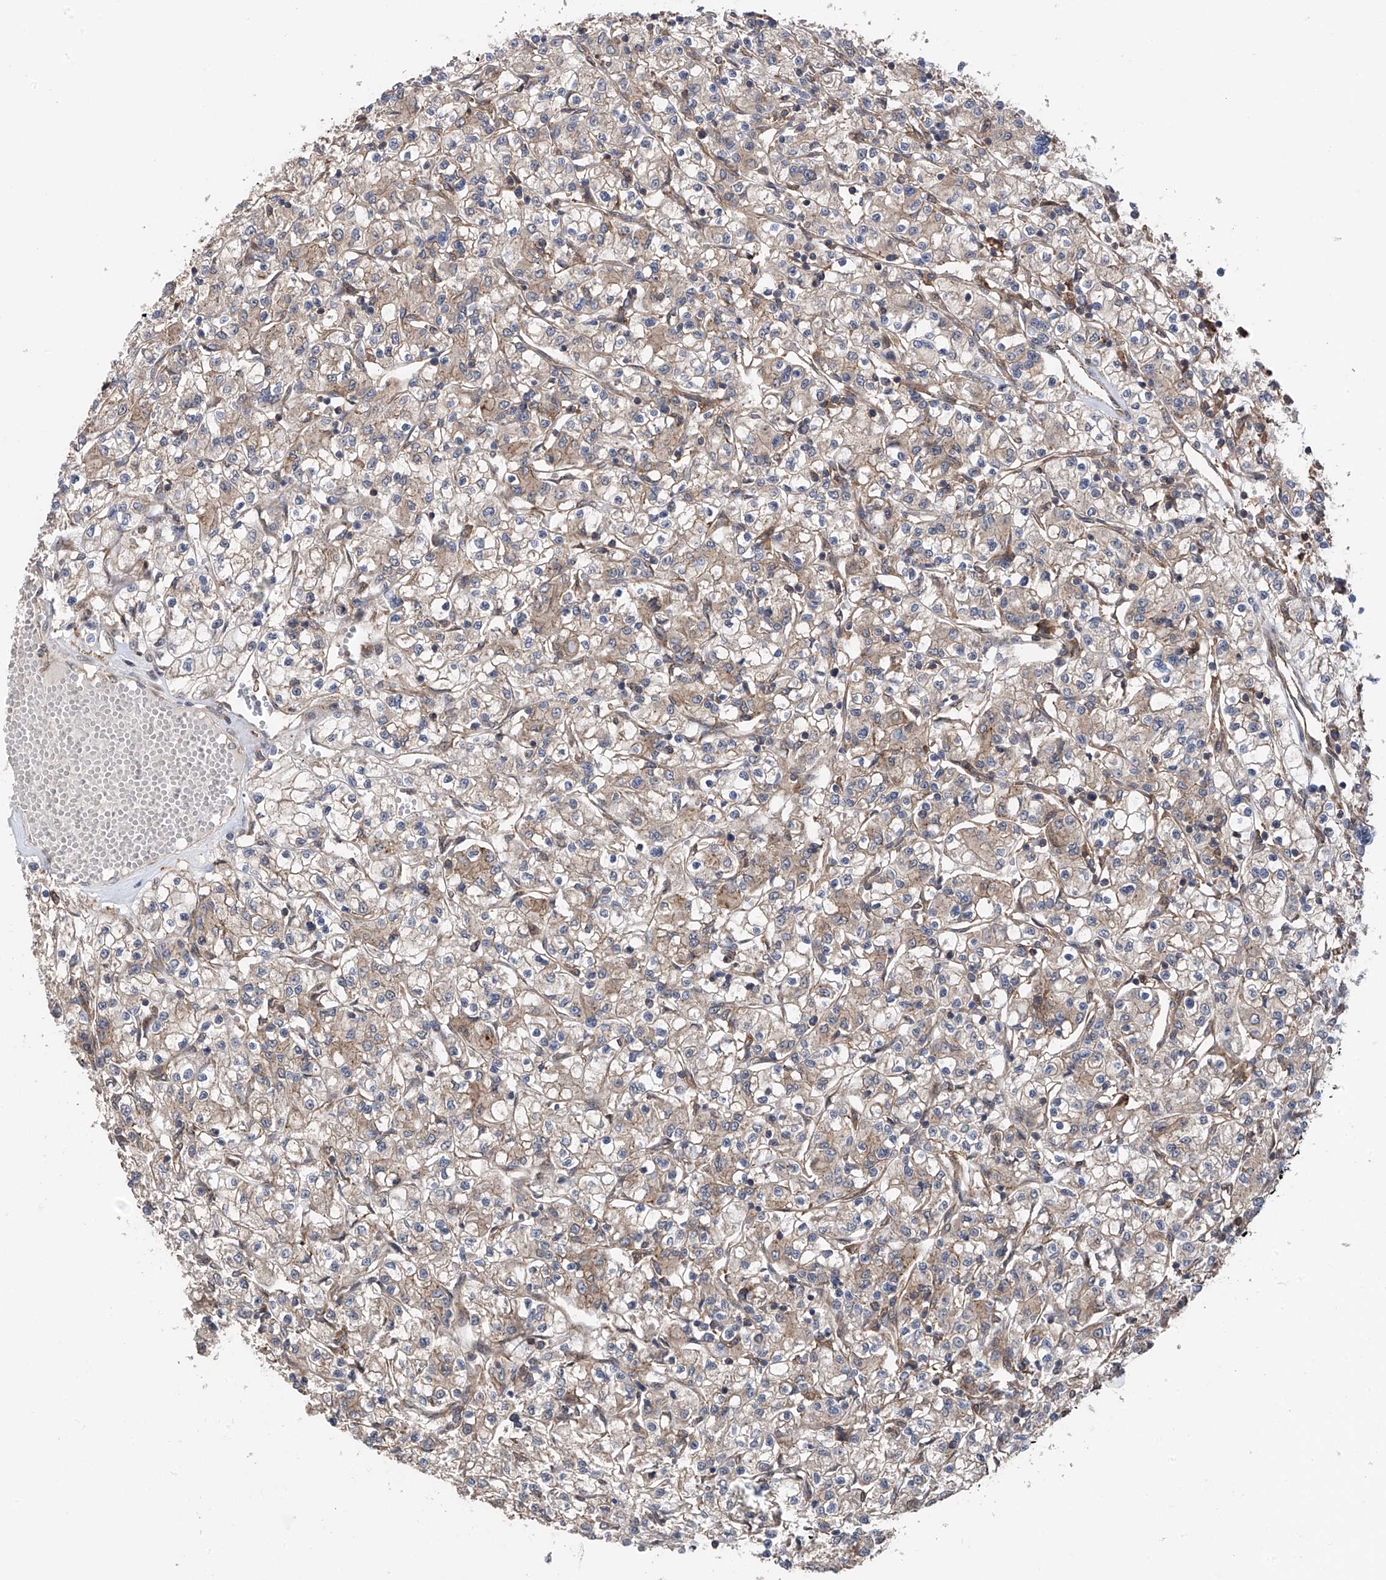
{"staining": {"intensity": "weak", "quantity": "25%-75%", "location": "cytoplasmic/membranous"}, "tissue": "renal cancer", "cell_type": "Tumor cells", "image_type": "cancer", "snomed": [{"axis": "morphology", "description": "Adenocarcinoma, NOS"}, {"axis": "topography", "description": "Kidney"}], "caption": "Immunohistochemistry (DAB (3,3'-diaminobenzidine)) staining of renal adenocarcinoma shows weak cytoplasmic/membranous protein staining in approximately 25%-75% of tumor cells.", "gene": "CHPF", "patient": {"sex": "female", "age": 59}}